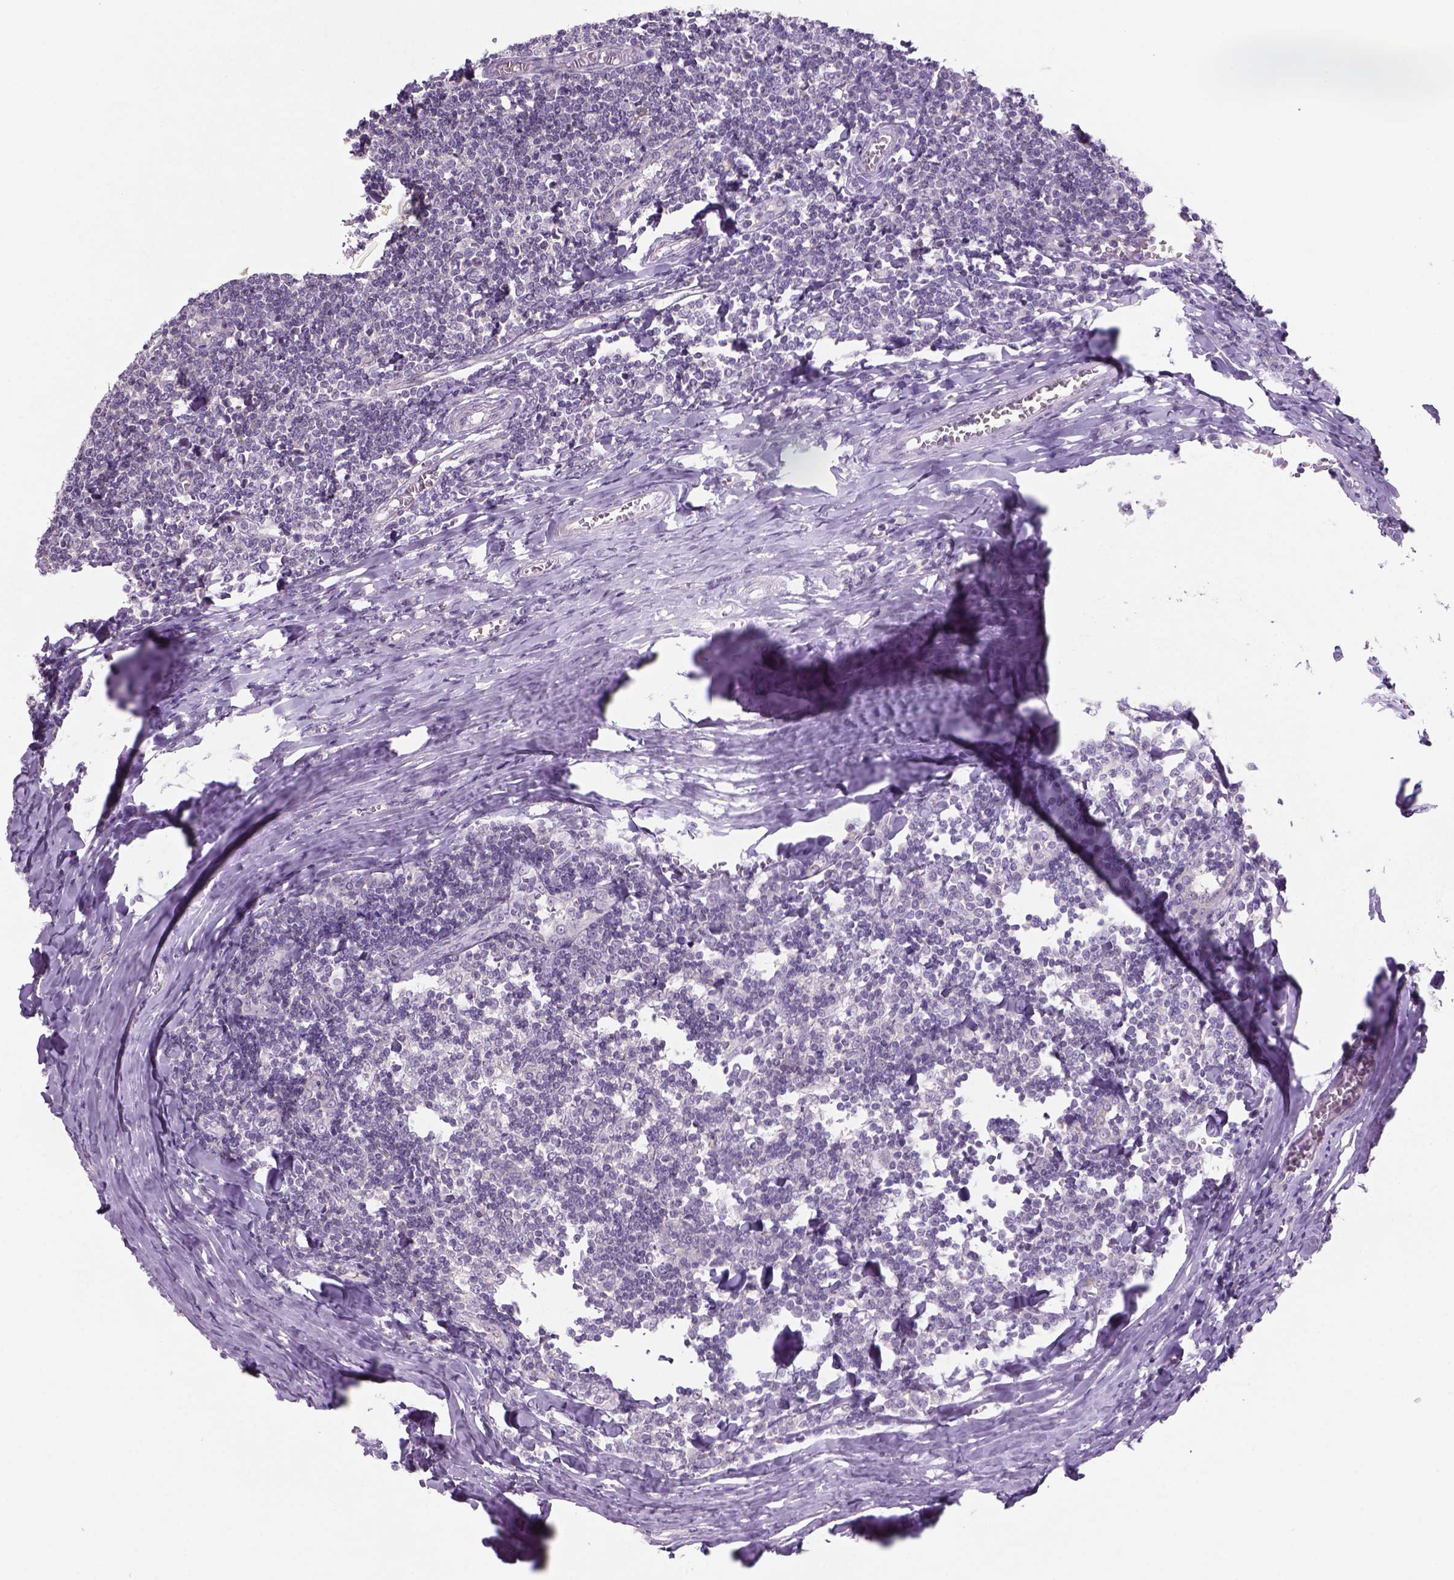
{"staining": {"intensity": "negative", "quantity": "none", "location": "none"}, "tissue": "tonsil", "cell_type": "Germinal center cells", "image_type": "normal", "snomed": [{"axis": "morphology", "description": "Normal tissue, NOS"}, {"axis": "topography", "description": "Tonsil"}], "caption": "Photomicrograph shows no significant protein staining in germinal center cells of unremarkable tonsil.", "gene": "ADGRV1", "patient": {"sex": "female", "age": 12}}